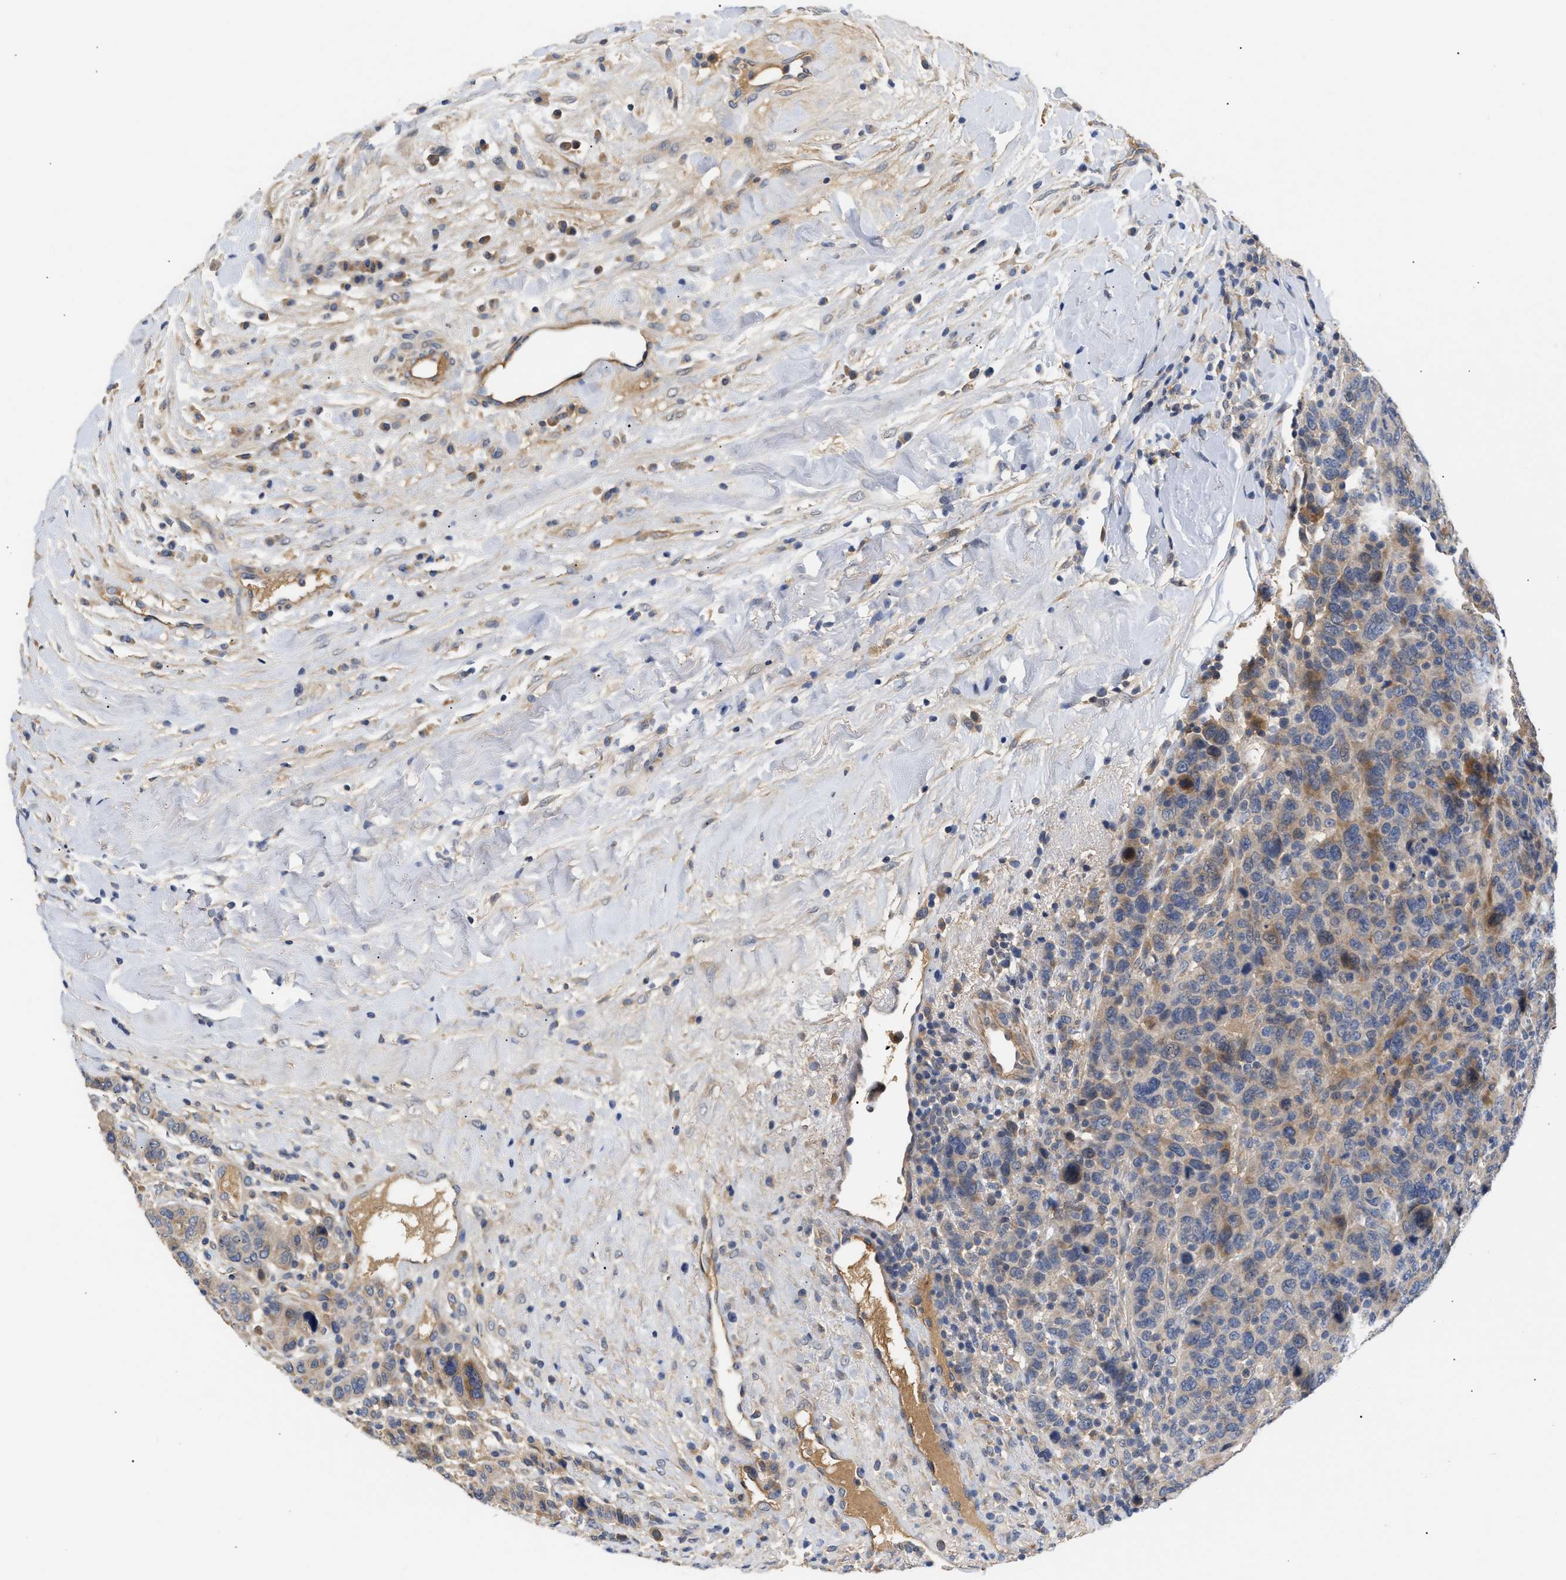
{"staining": {"intensity": "weak", "quantity": "<25%", "location": "cytoplasmic/membranous"}, "tissue": "breast cancer", "cell_type": "Tumor cells", "image_type": "cancer", "snomed": [{"axis": "morphology", "description": "Duct carcinoma"}, {"axis": "topography", "description": "Breast"}], "caption": "DAB (3,3'-diaminobenzidine) immunohistochemical staining of human breast cancer (invasive ductal carcinoma) demonstrates no significant positivity in tumor cells. Nuclei are stained in blue.", "gene": "KASH5", "patient": {"sex": "female", "age": 37}}